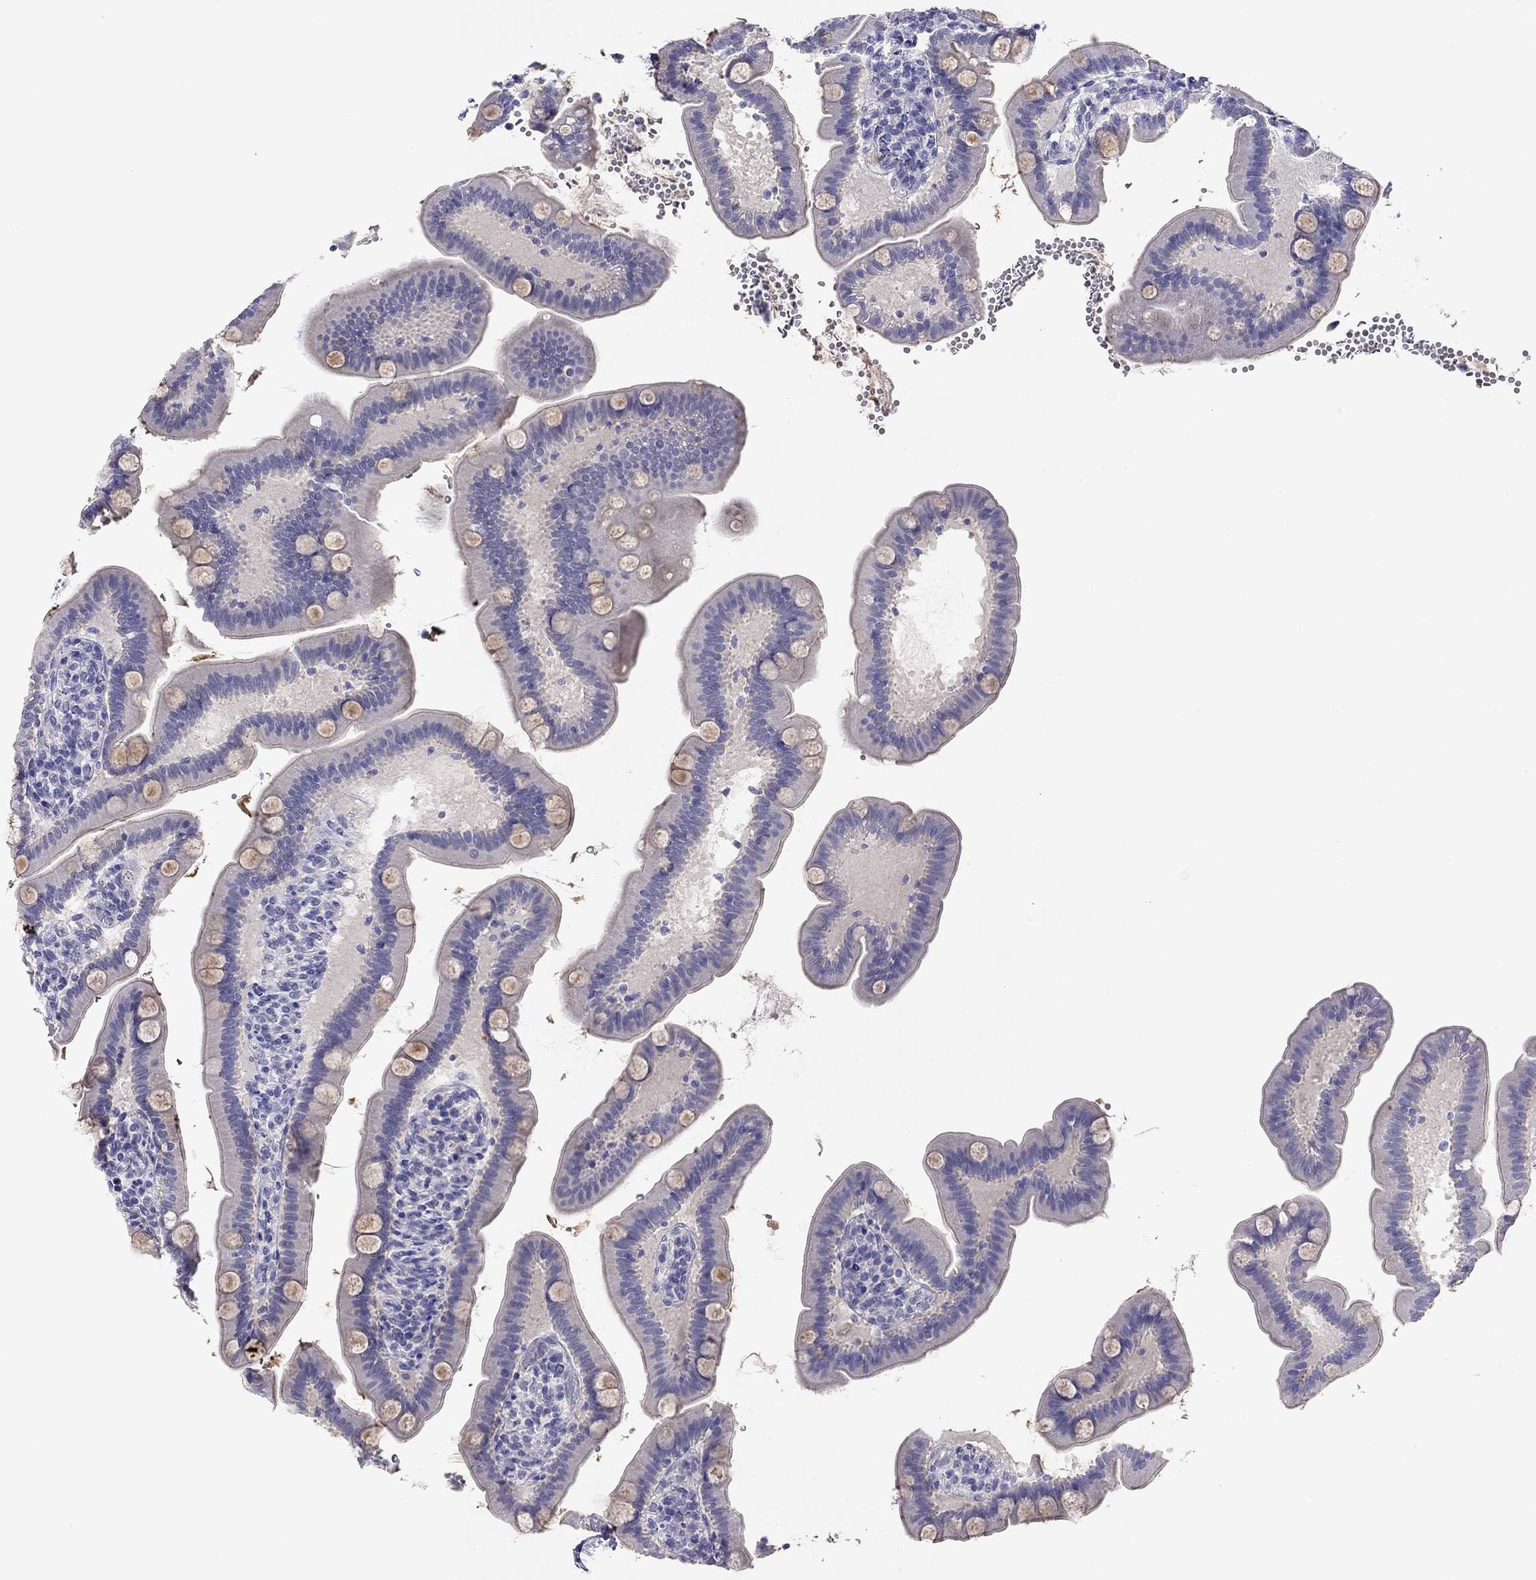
{"staining": {"intensity": "moderate", "quantity": "<25%", "location": "cytoplasmic/membranous"}, "tissue": "small intestine", "cell_type": "Glandular cells", "image_type": "normal", "snomed": [{"axis": "morphology", "description": "Normal tissue, NOS"}, {"axis": "topography", "description": "Small intestine"}], "caption": "Moderate cytoplasmic/membranous expression for a protein is identified in about <25% of glandular cells of normal small intestine using immunohistochemistry (IHC).", "gene": "CAPNS2", "patient": {"sex": "male", "age": 66}}